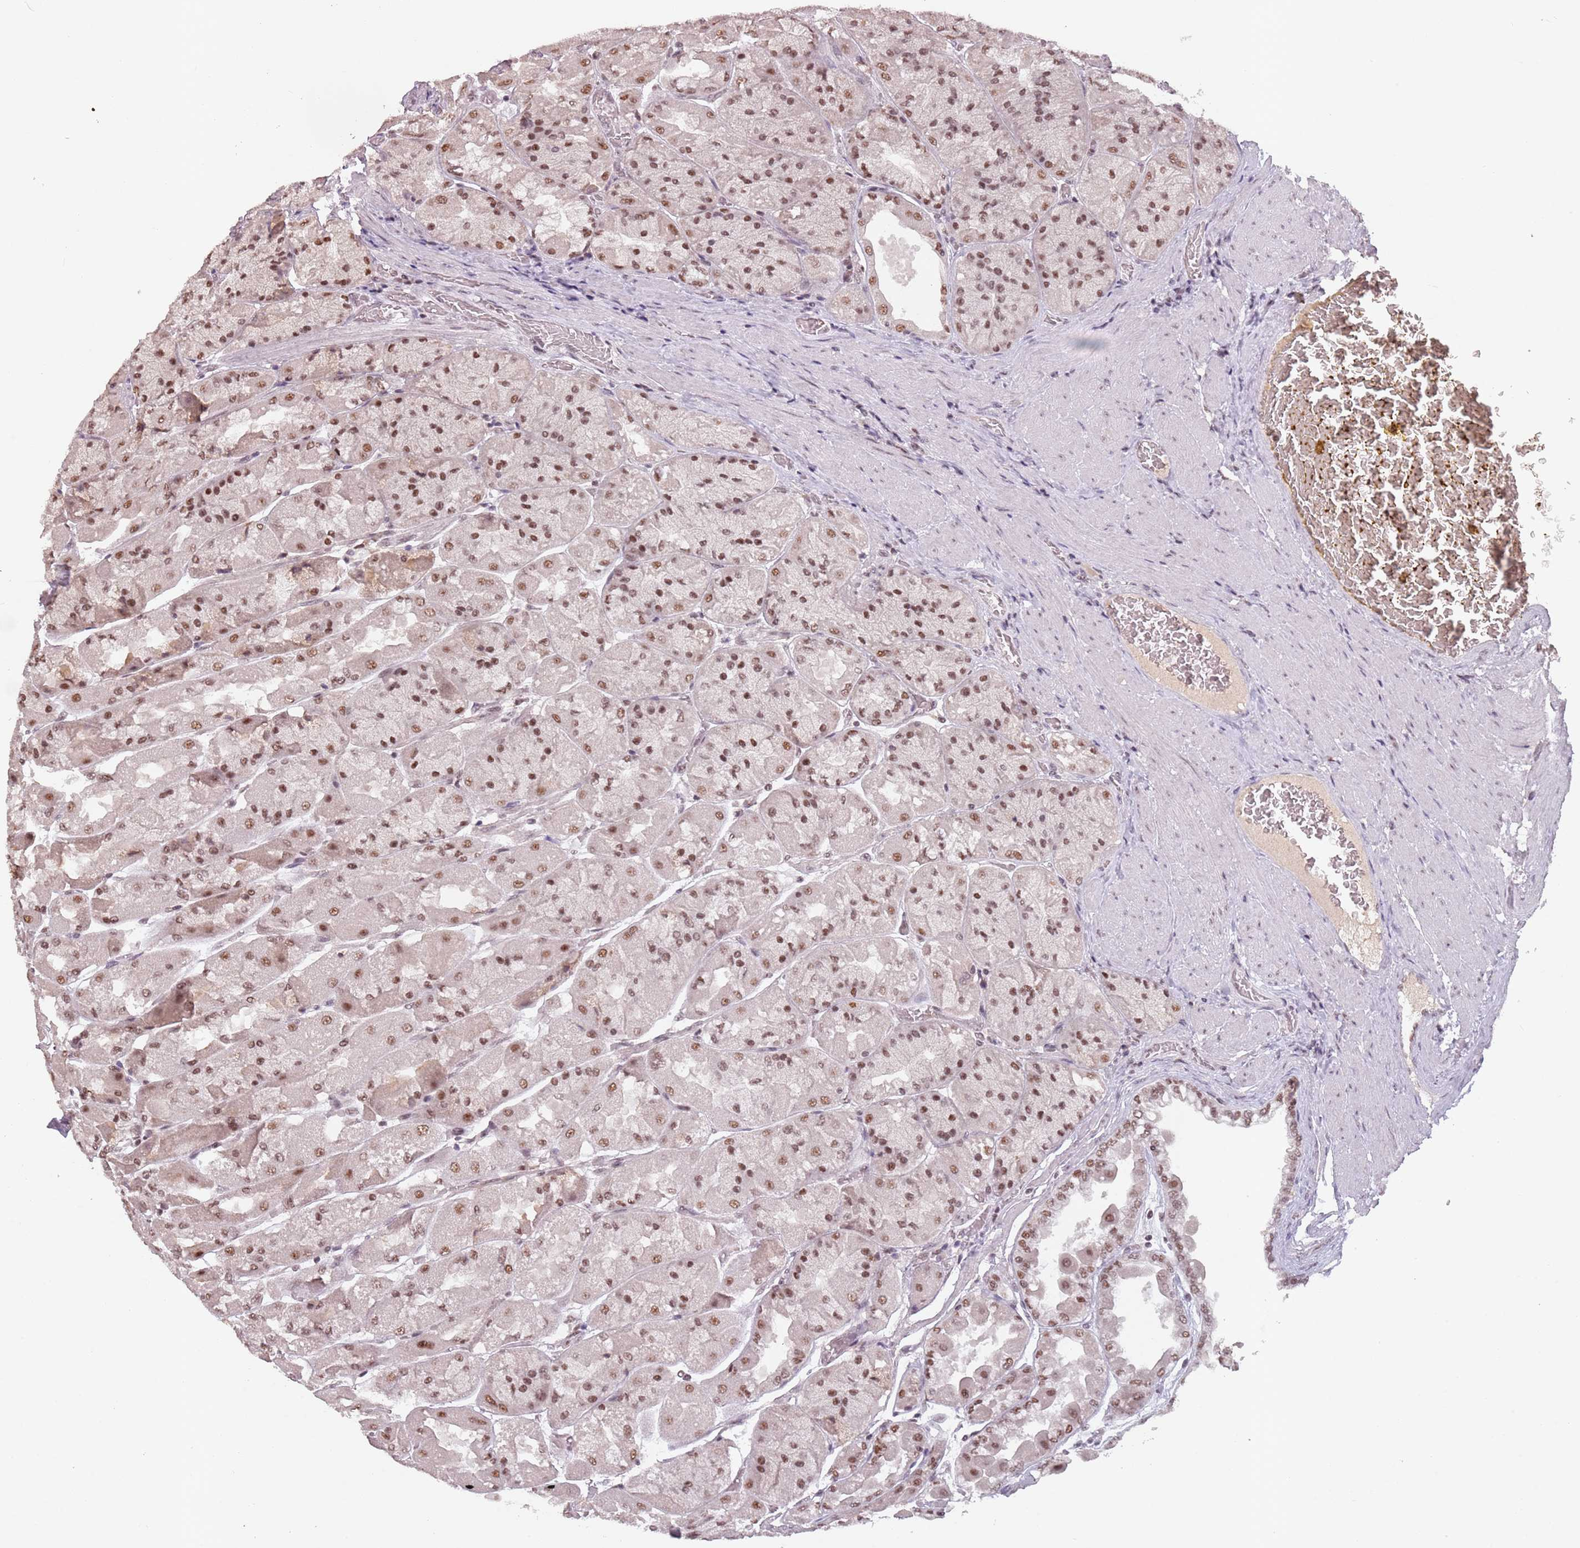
{"staining": {"intensity": "moderate", "quantity": ">75%", "location": "nuclear"}, "tissue": "stomach", "cell_type": "Glandular cells", "image_type": "normal", "snomed": [{"axis": "morphology", "description": "Normal tissue, NOS"}, {"axis": "topography", "description": "Stomach"}], "caption": "Protein staining shows moderate nuclear staining in approximately >75% of glandular cells in unremarkable stomach. (IHC, brightfield microscopy, high magnification).", "gene": "NCBP1", "patient": {"sex": "female", "age": 61}}